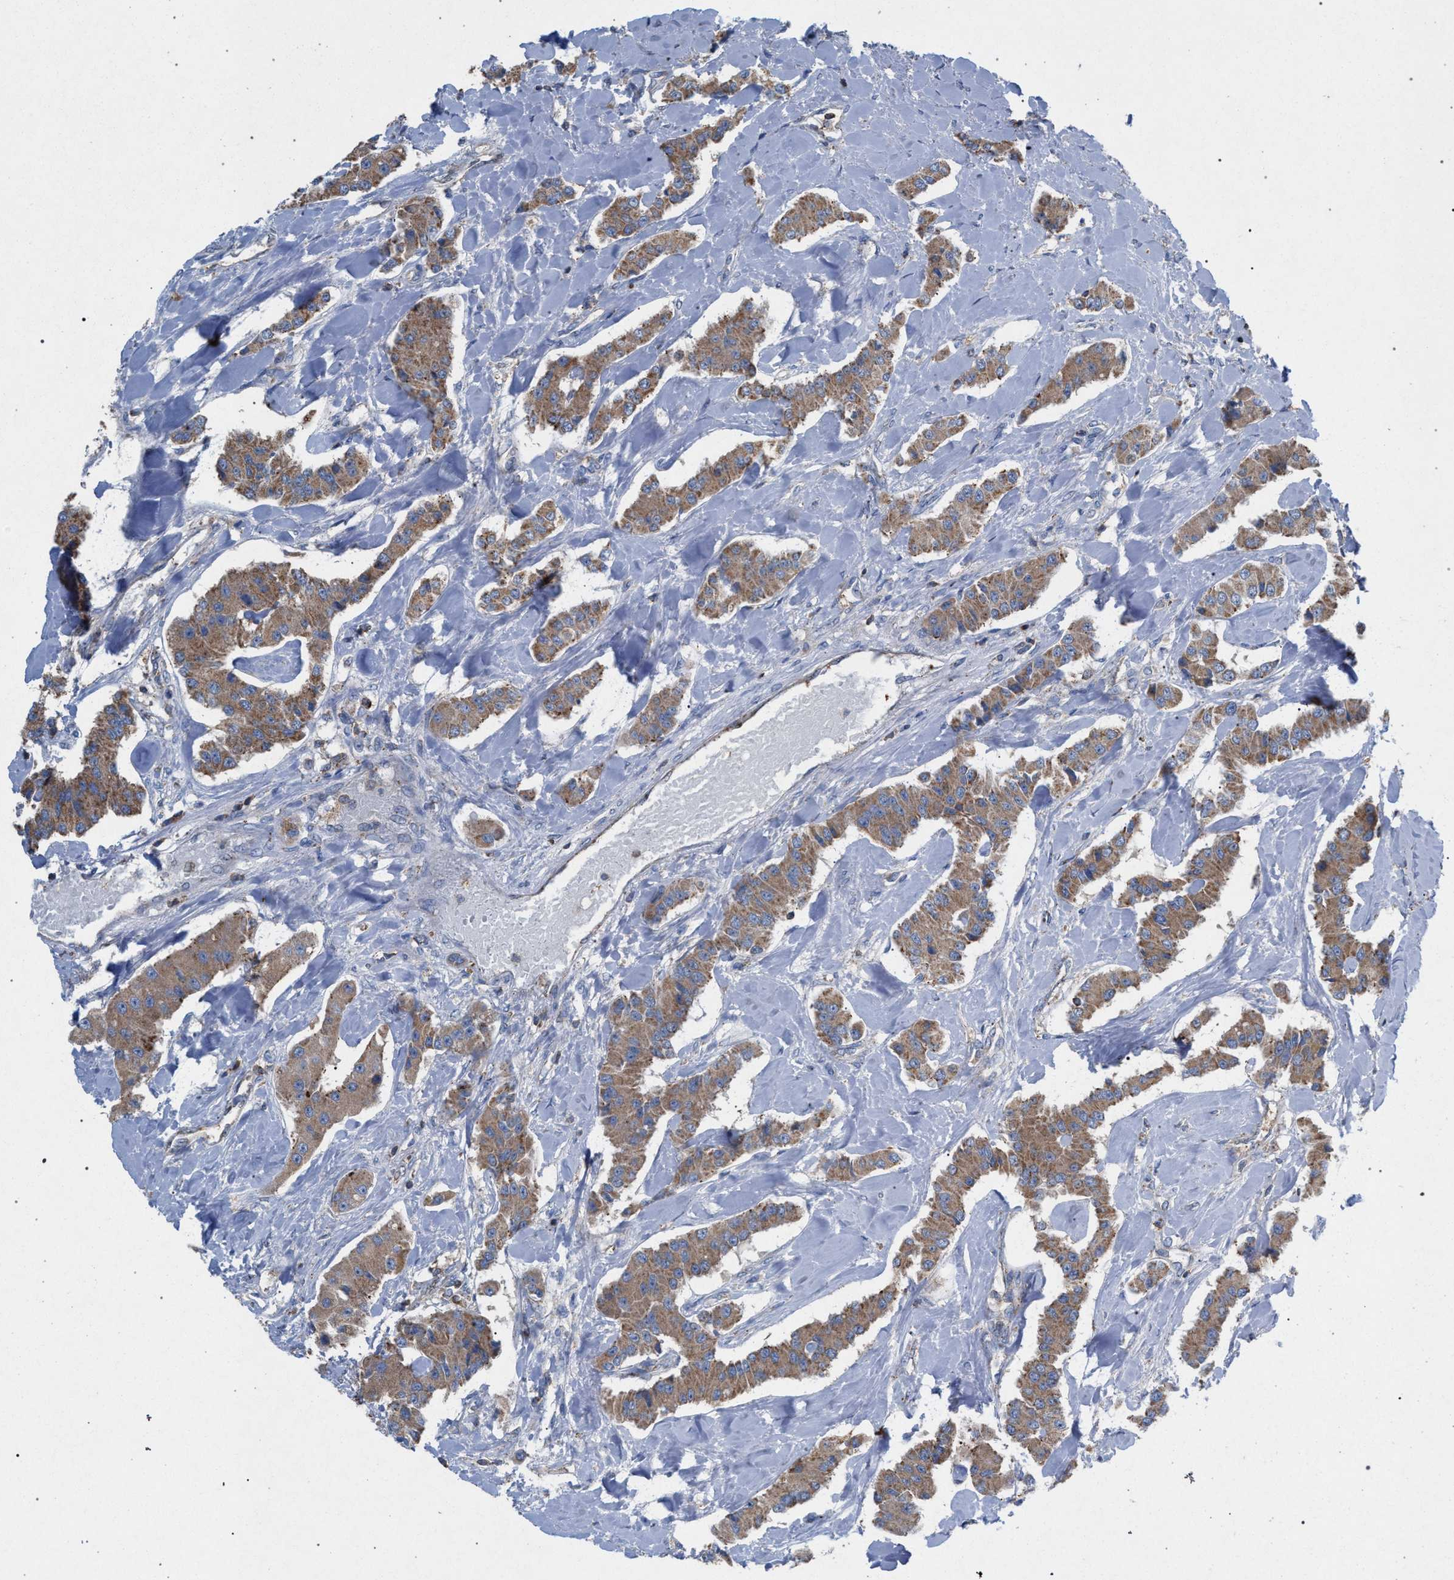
{"staining": {"intensity": "moderate", "quantity": ">75%", "location": "cytoplasmic/membranous"}, "tissue": "carcinoid", "cell_type": "Tumor cells", "image_type": "cancer", "snomed": [{"axis": "morphology", "description": "Carcinoid, malignant, NOS"}, {"axis": "topography", "description": "Pancreas"}], "caption": "Tumor cells show moderate cytoplasmic/membranous expression in about >75% of cells in carcinoid (malignant).", "gene": "VPS13A", "patient": {"sex": "male", "age": 41}}